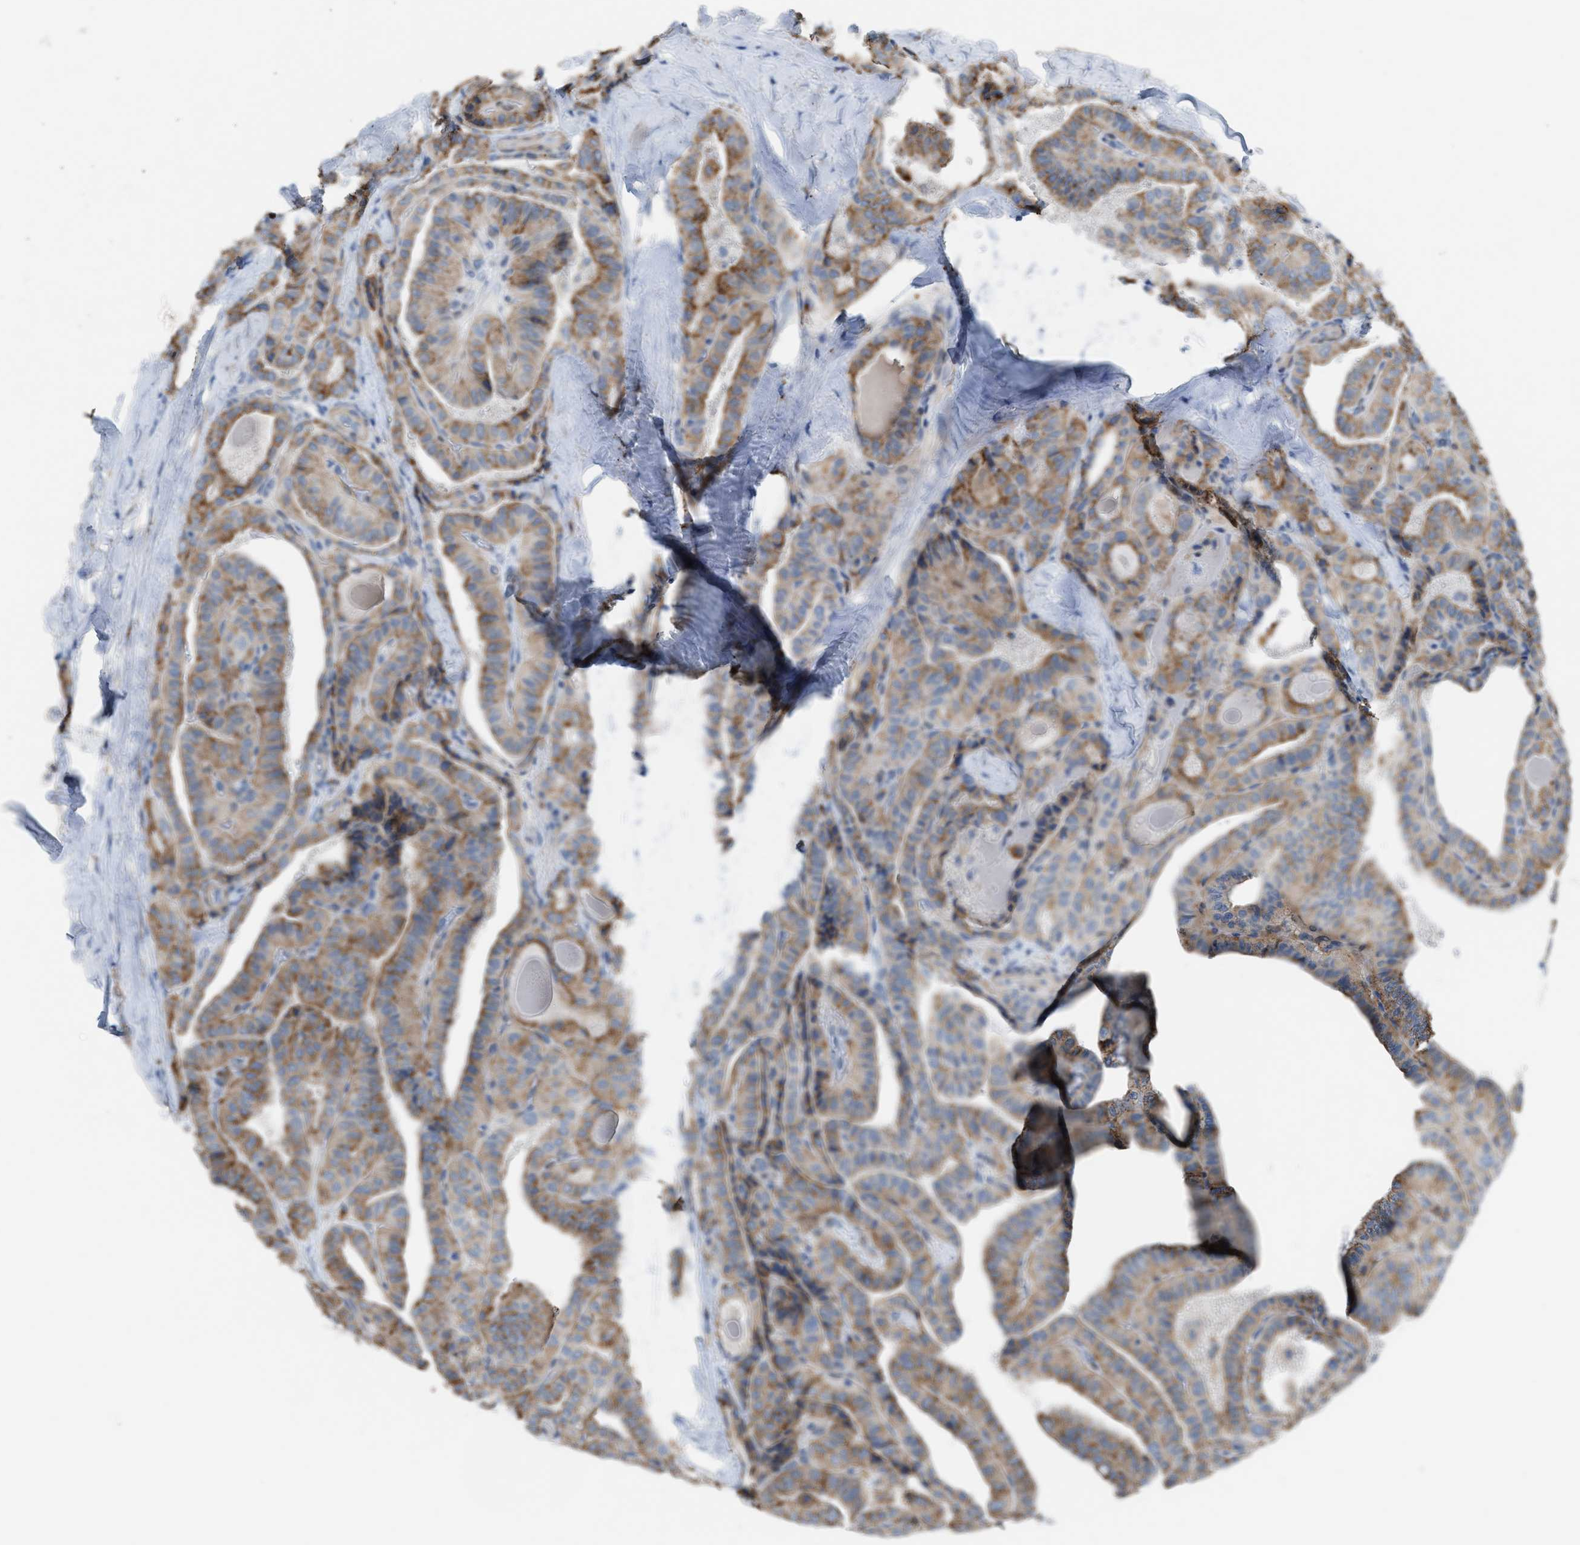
{"staining": {"intensity": "moderate", "quantity": ">75%", "location": "cytoplasmic/membranous"}, "tissue": "thyroid cancer", "cell_type": "Tumor cells", "image_type": "cancer", "snomed": [{"axis": "morphology", "description": "Papillary adenocarcinoma, NOS"}, {"axis": "topography", "description": "Thyroid gland"}], "caption": "Immunohistochemistry staining of thyroid papillary adenocarcinoma, which exhibits medium levels of moderate cytoplasmic/membranous staining in approximately >75% of tumor cells indicating moderate cytoplasmic/membranous protein staining. The staining was performed using DAB (brown) for protein detection and nuclei were counterstained in hematoxylin (blue).", "gene": "ASPA", "patient": {"sex": "male", "age": 77}}